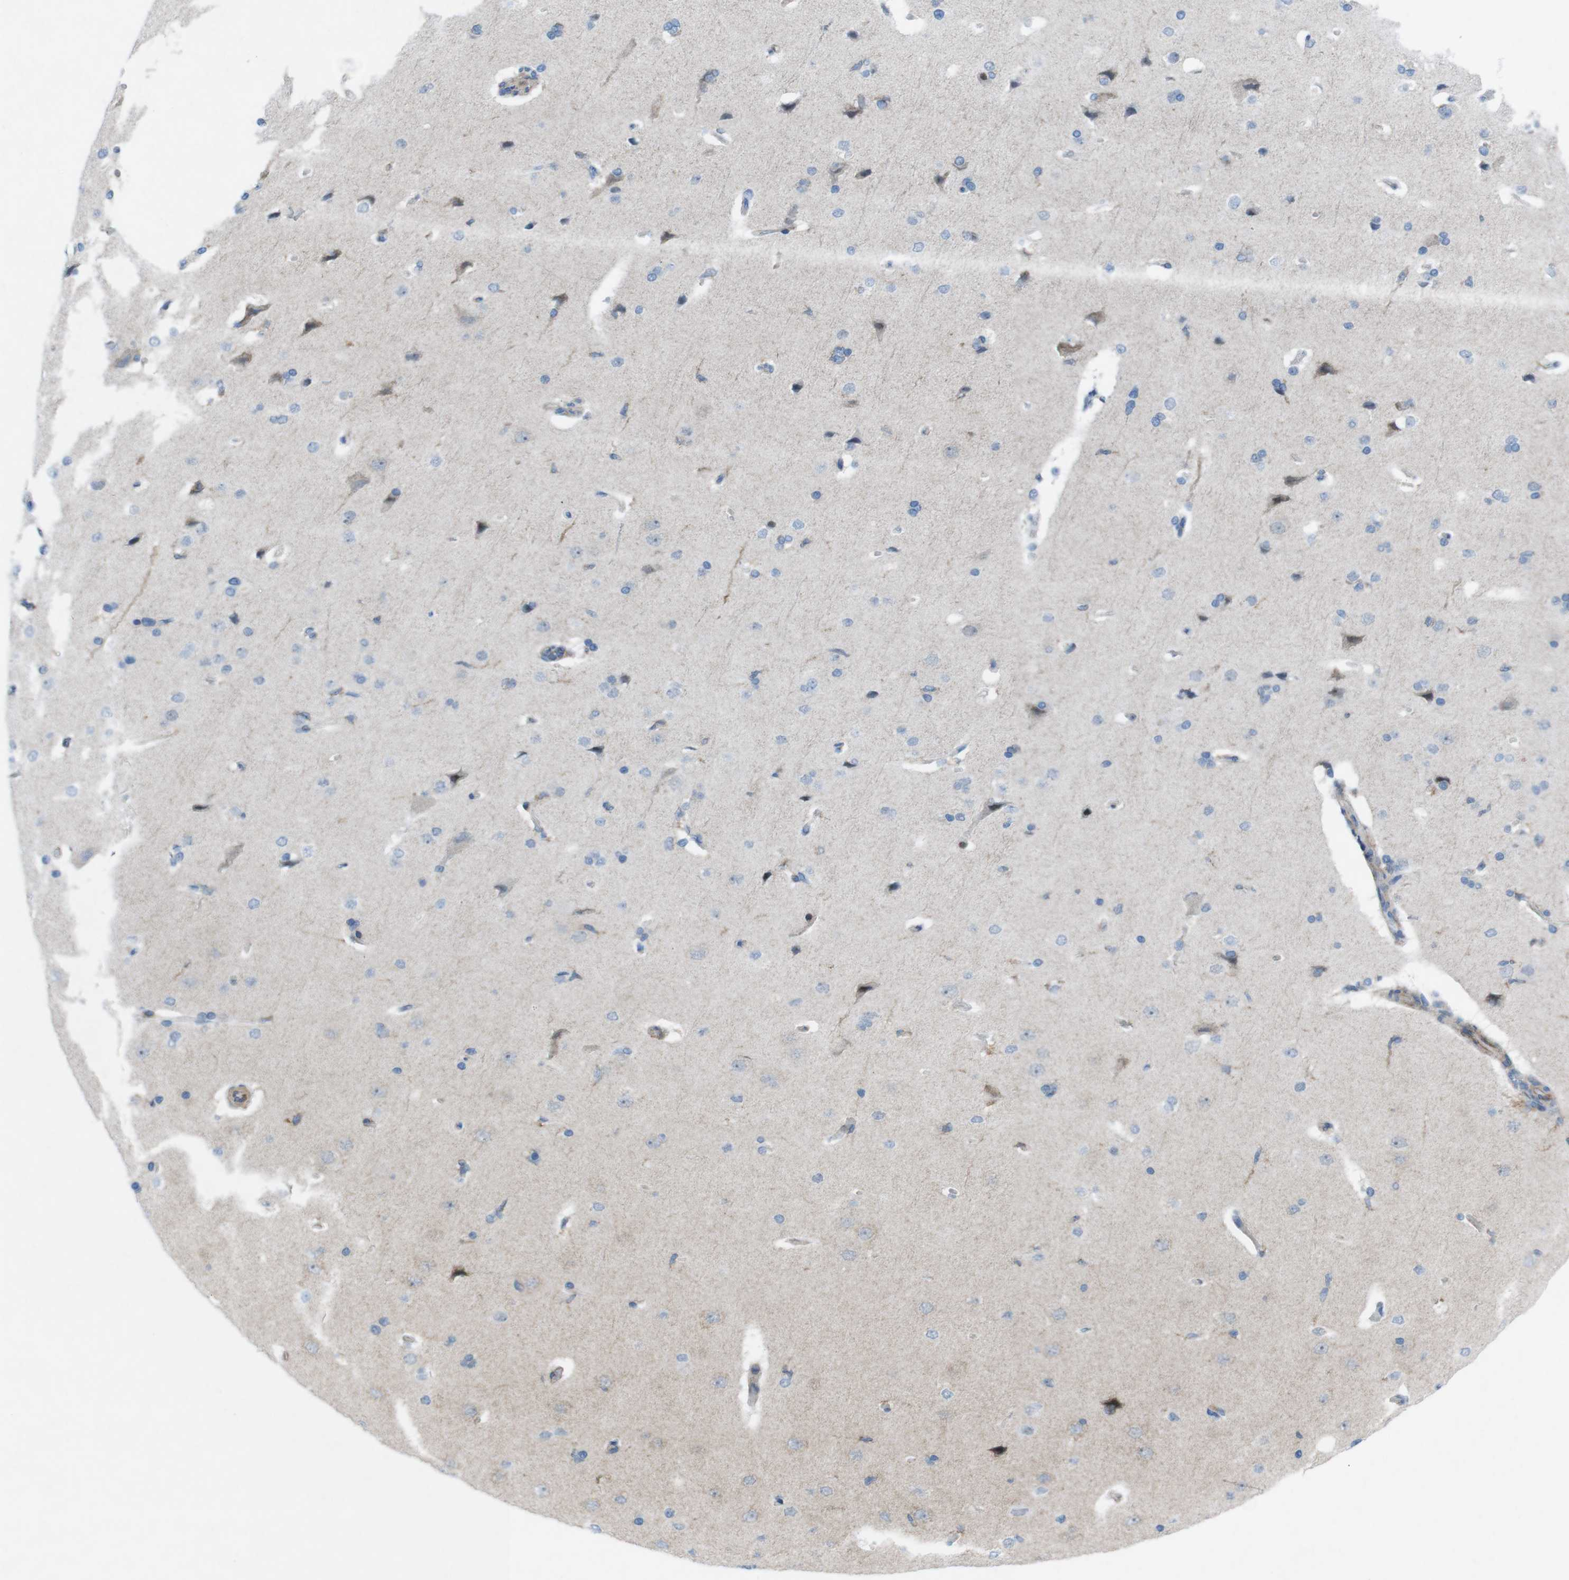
{"staining": {"intensity": "weak", "quantity": "25%-75%", "location": "cytoplasmic/membranous"}, "tissue": "cerebral cortex", "cell_type": "Endothelial cells", "image_type": "normal", "snomed": [{"axis": "morphology", "description": "Normal tissue, NOS"}, {"axis": "topography", "description": "Cerebral cortex"}], "caption": "This micrograph reveals benign cerebral cortex stained with IHC to label a protein in brown. The cytoplasmic/membranous of endothelial cells show weak positivity for the protein. Nuclei are counter-stained blue.", "gene": "DIAPH2", "patient": {"sex": "male", "age": 62}}